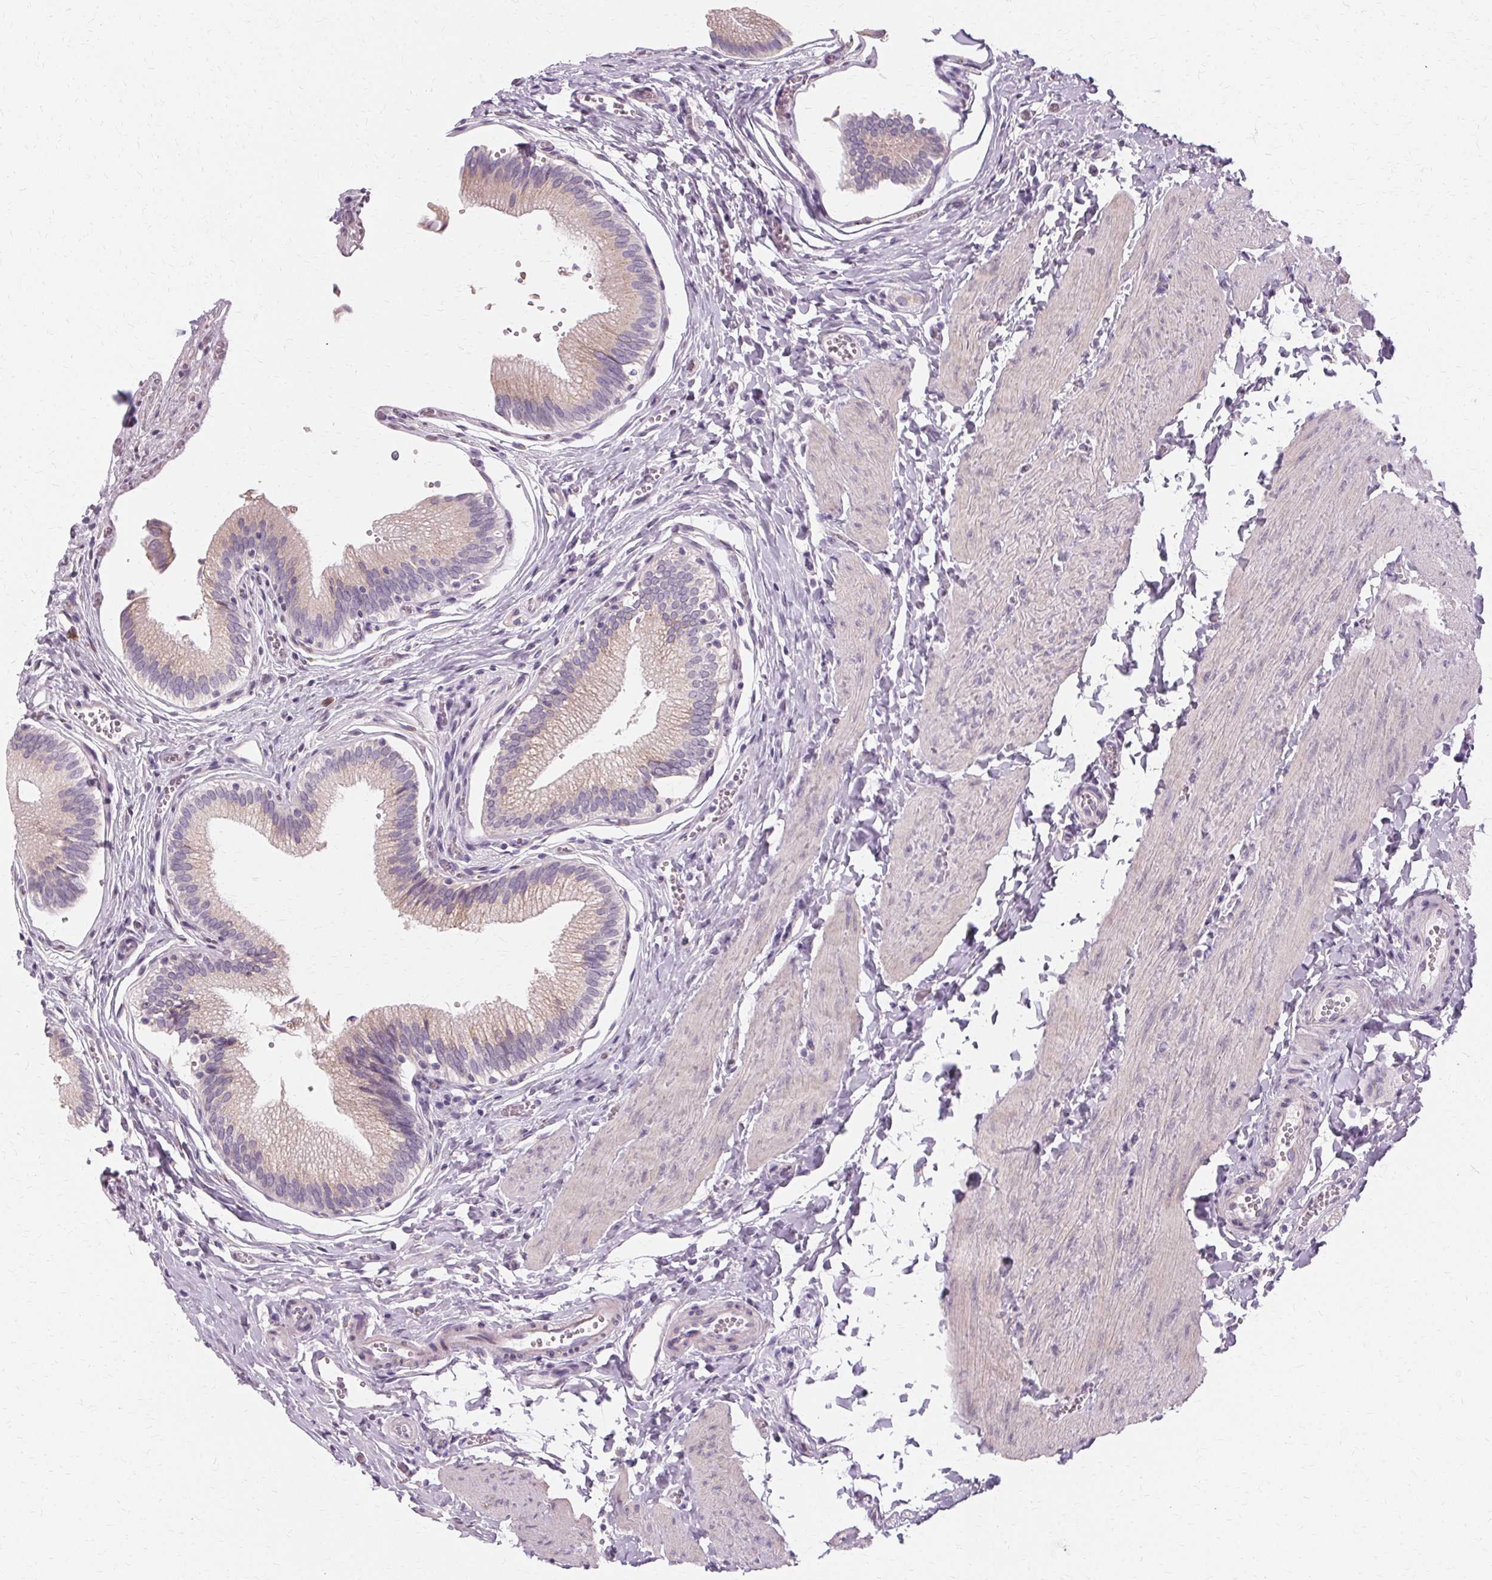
{"staining": {"intensity": "negative", "quantity": "none", "location": "none"}, "tissue": "gallbladder", "cell_type": "Glandular cells", "image_type": "normal", "snomed": [{"axis": "morphology", "description": "Normal tissue, NOS"}, {"axis": "topography", "description": "Gallbladder"}, {"axis": "topography", "description": "Peripheral nerve tissue"}], "caption": "The IHC micrograph has no significant expression in glandular cells of gallbladder. (Brightfield microscopy of DAB immunohistochemistry (IHC) at high magnification).", "gene": "FCRL3", "patient": {"sex": "male", "age": 17}}